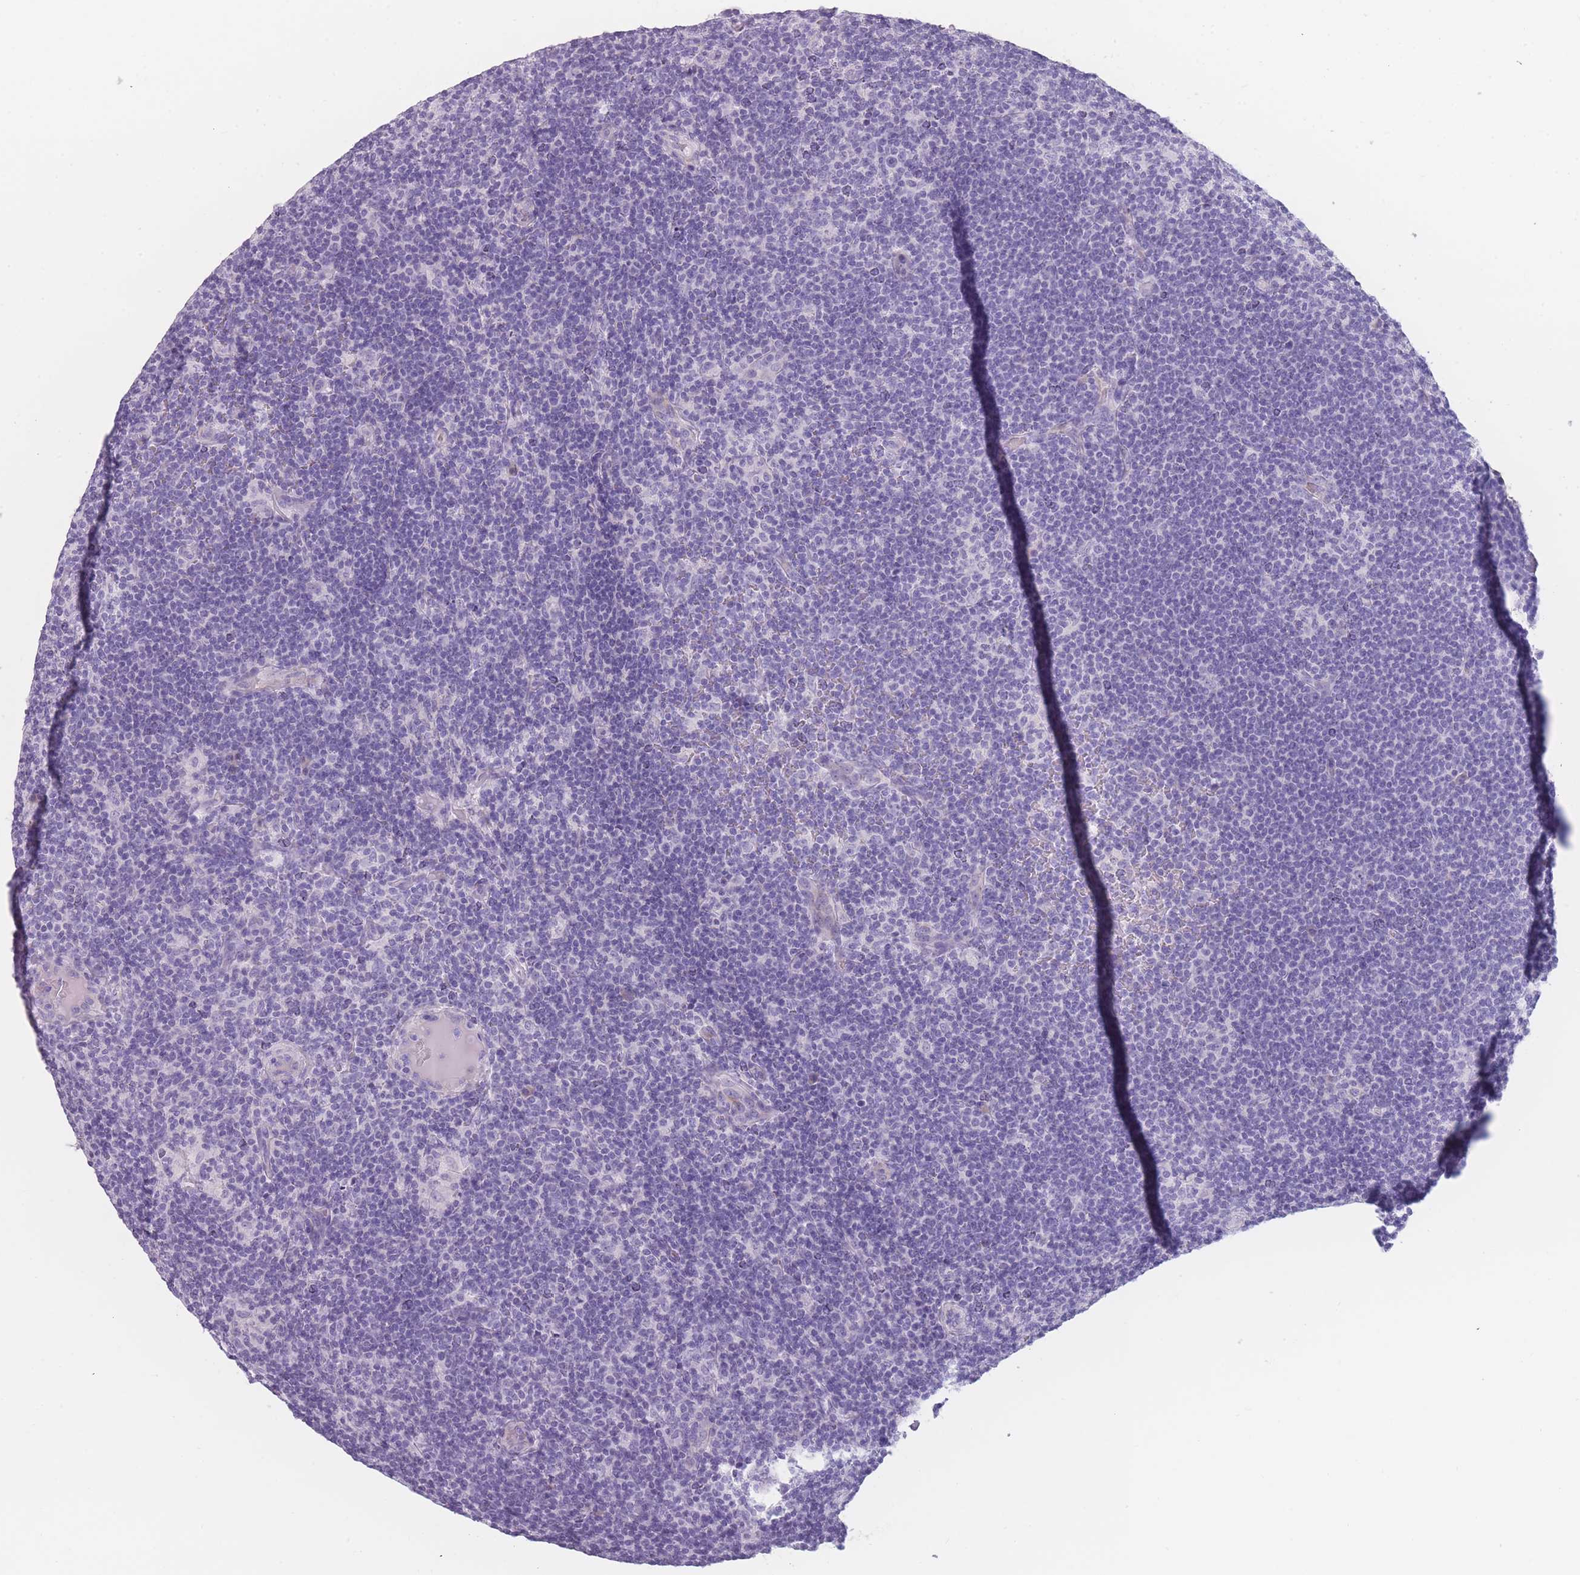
{"staining": {"intensity": "negative", "quantity": "none", "location": "none"}, "tissue": "lymphoma", "cell_type": "Tumor cells", "image_type": "cancer", "snomed": [{"axis": "morphology", "description": "Hodgkin's disease, NOS"}, {"axis": "topography", "description": "Lymph node"}], "caption": "IHC of human lymphoma reveals no staining in tumor cells.", "gene": "PPFIA3", "patient": {"sex": "female", "age": 57}}